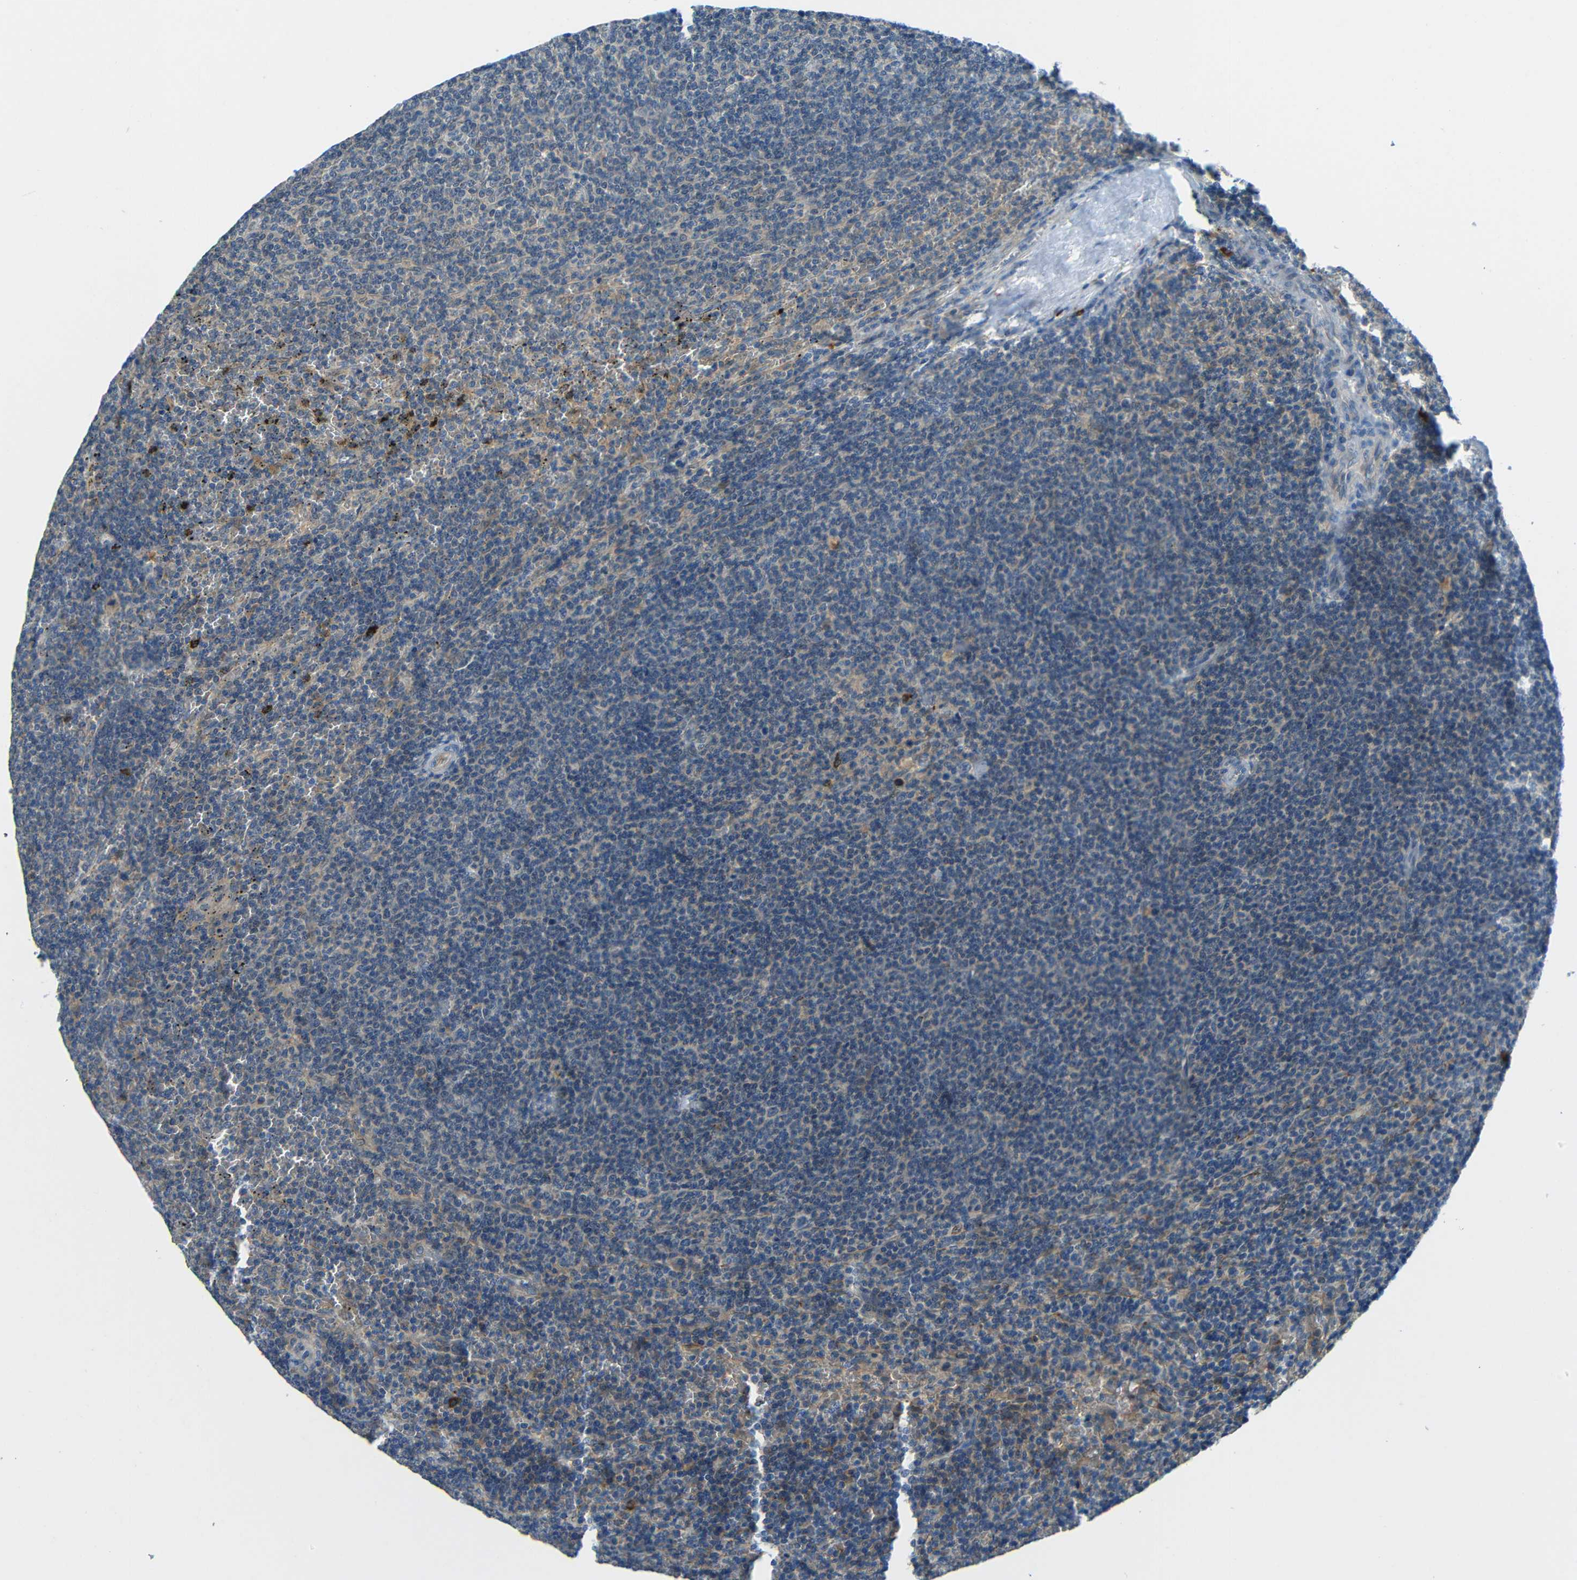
{"staining": {"intensity": "weak", "quantity": "<25%", "location": "cytoplasmic/membranous"}, "tissue": "lymphoma", "cell_type": "Tumor cells", "image_type": "cancer", "snomed": [{"axis": "morphology", "description": "Malignant lymphoma, non-Hodgkin's type, Low grade"}, {"axis": "topography", "description": "Spleen"}], "caption": "Protein analysis of malignant lymphoma, non-Hodgkin's type (low-grade) shows no significant staining in tumor cells.", "gene": "CYP26B1", "patient": {"sex": "female", "age": 50}}